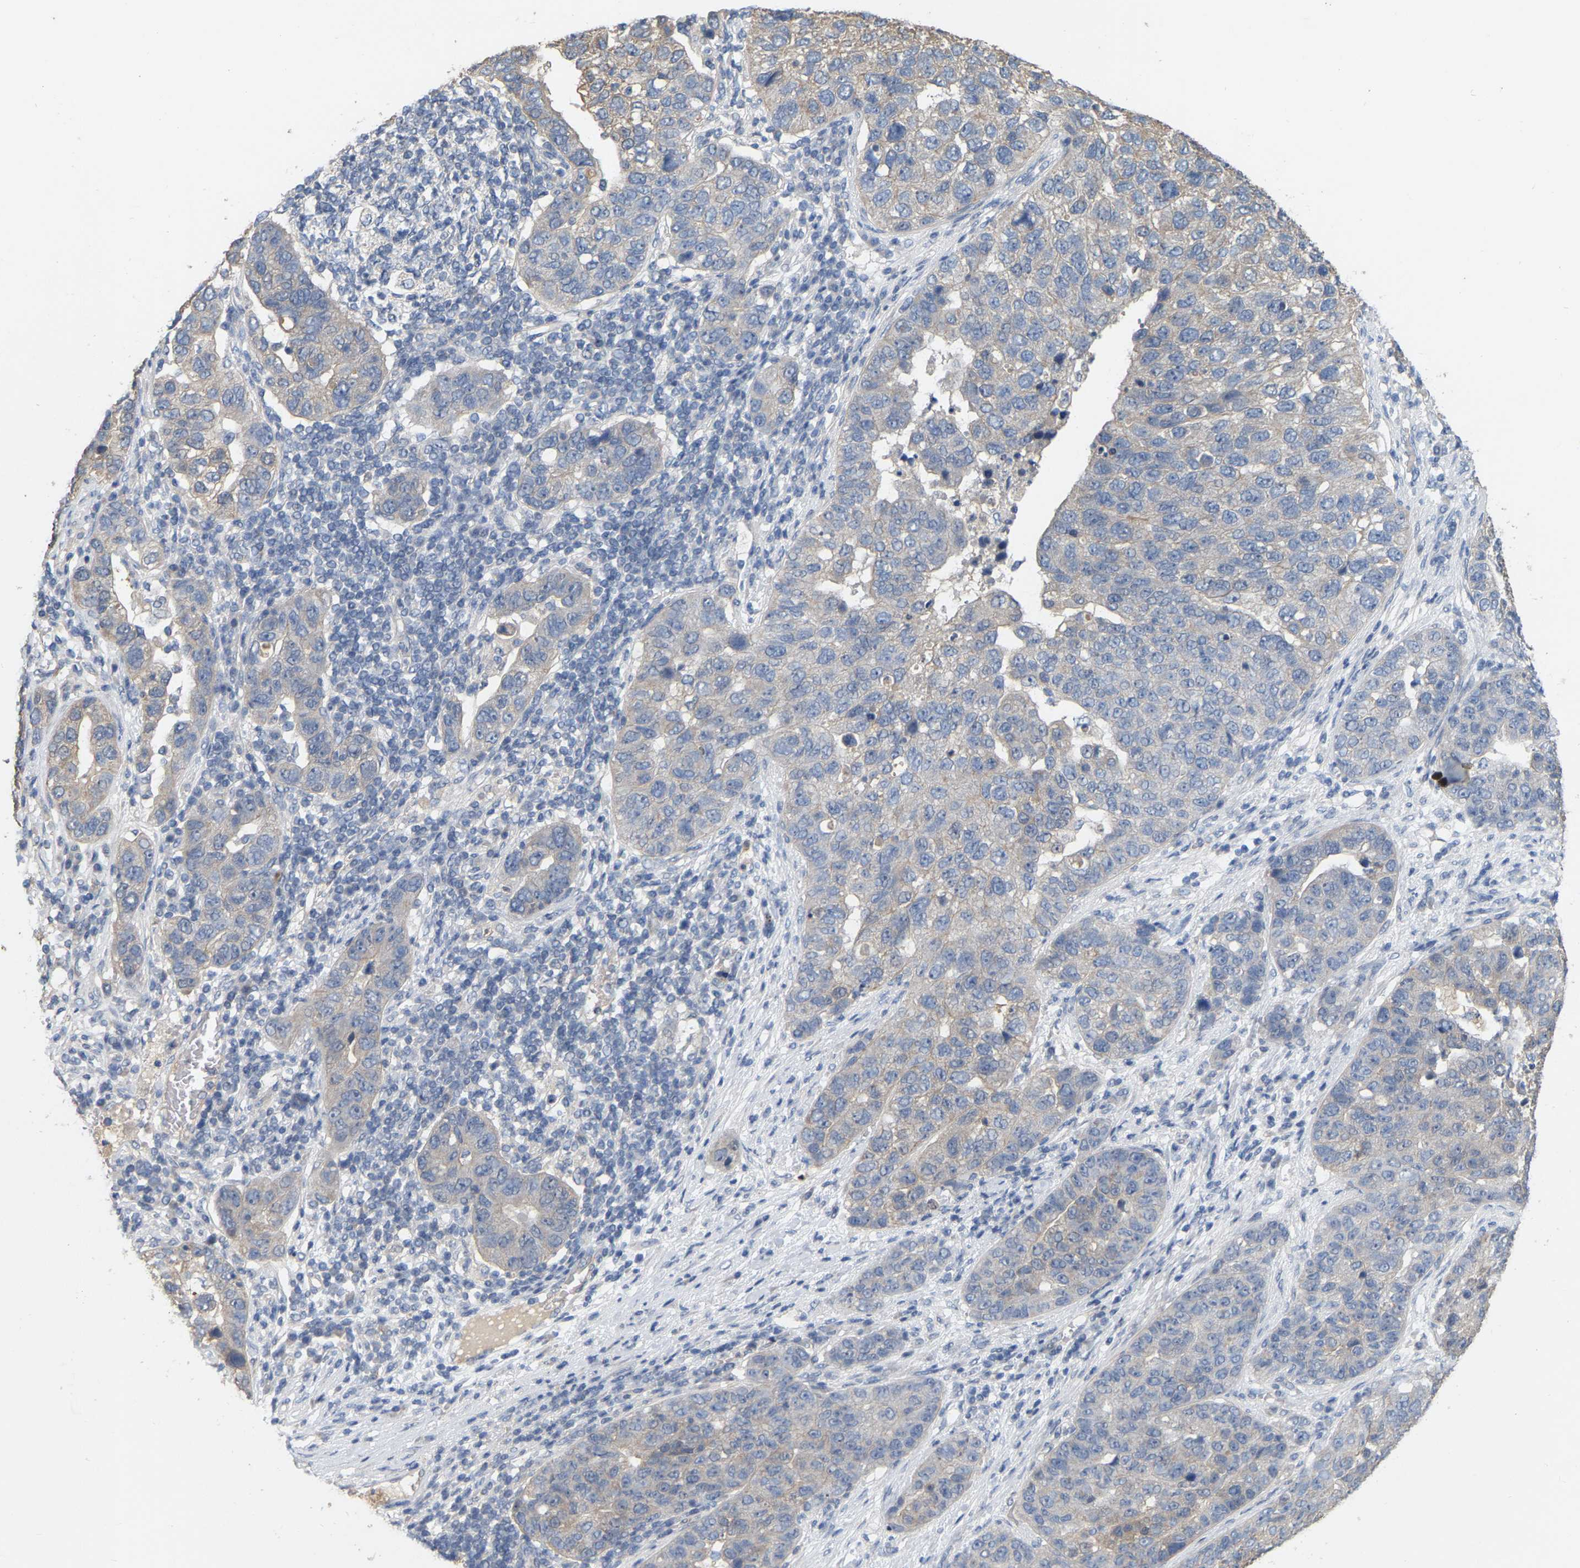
{"staining": {"intensity": "weak", "quantity": "25%-75%", "location": "cytoplasmic/membranous"}, "tissue": "pancreatic cancer", "cell_type": "Tumor cells", "image_type": "cancer", "snomed": [{"axis": "morphology", "description": "Adenocarcinoma, NOS"}, {"axis": "topography", "description": "Pancreas"}], "caption": "Tumor cells exhibit low levels of weak cytoplasmic/membranous expression in approximately 25%-75% of cells in human pancreatic cancer.", "gene": "SSH1", "patient": {"sex": "female", "age": 61}}